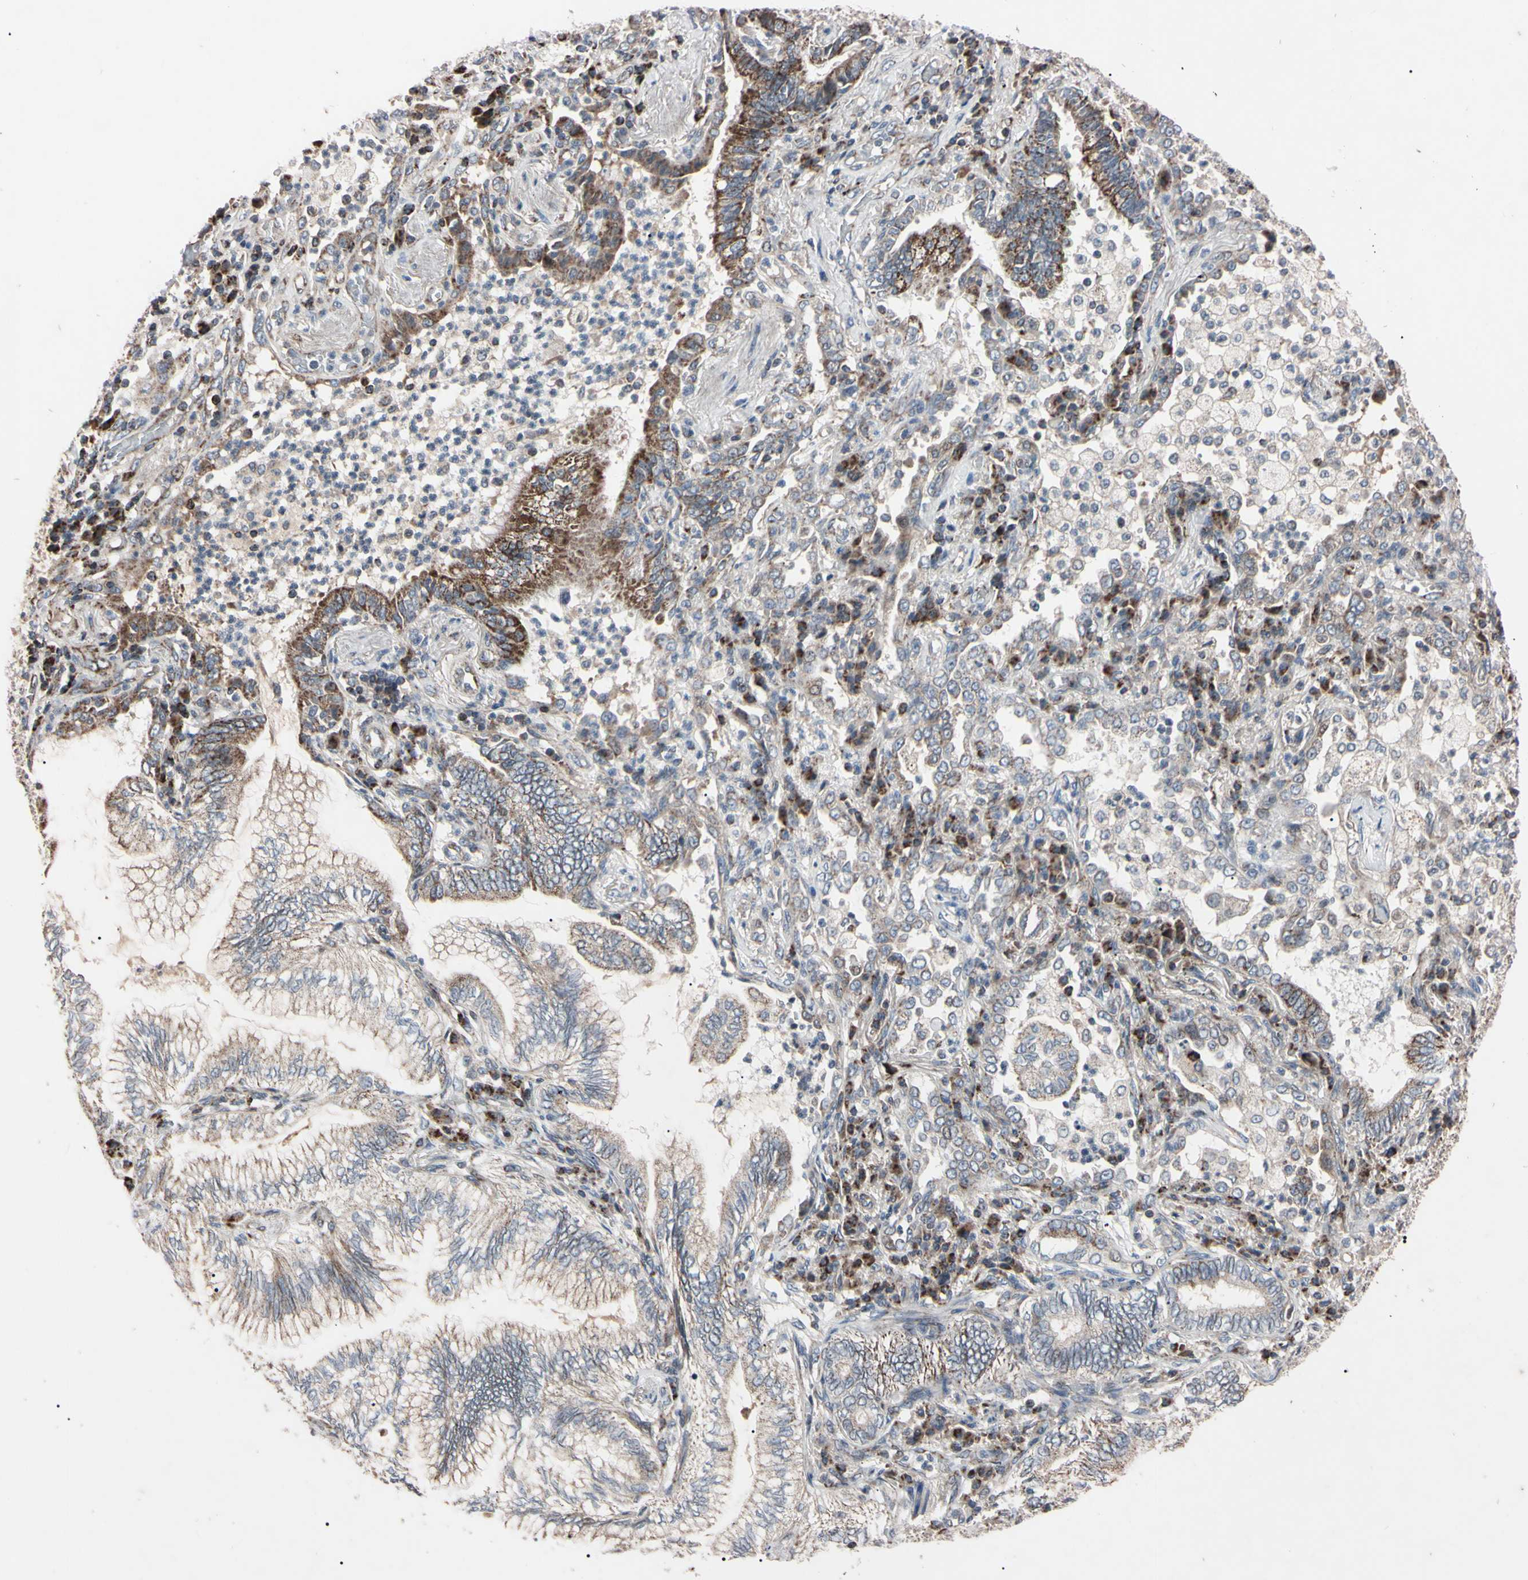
{"staining": {"intensity": "weak", "quantity": "25%-75%", "location": "cytoplasmic/membranous"}, "tissue": "lung cancer", "cell_type": "Tumor cells", "image_type": "cancer", "snomed": [{"axis": "morphology", "description": "Normal tissue, NOS"}, {"axis": "morphology", "description": "Adenocarcinoma, NOS"}, {"axis": "topography", "description": "Bronchus"}, {"axis": "topography", "description": "Lung"}], "caption": "An image of human lung cancer stained for a protein exhibits weak cytoplasmic/membranous brown staining in tumor cells. (DAB (3,3'-diaminobenzidine) IHC with brightfield microscopy, high magnification).", "gene": "TNFRSF1A", "patient": {"sex": "female", "age": 70}}